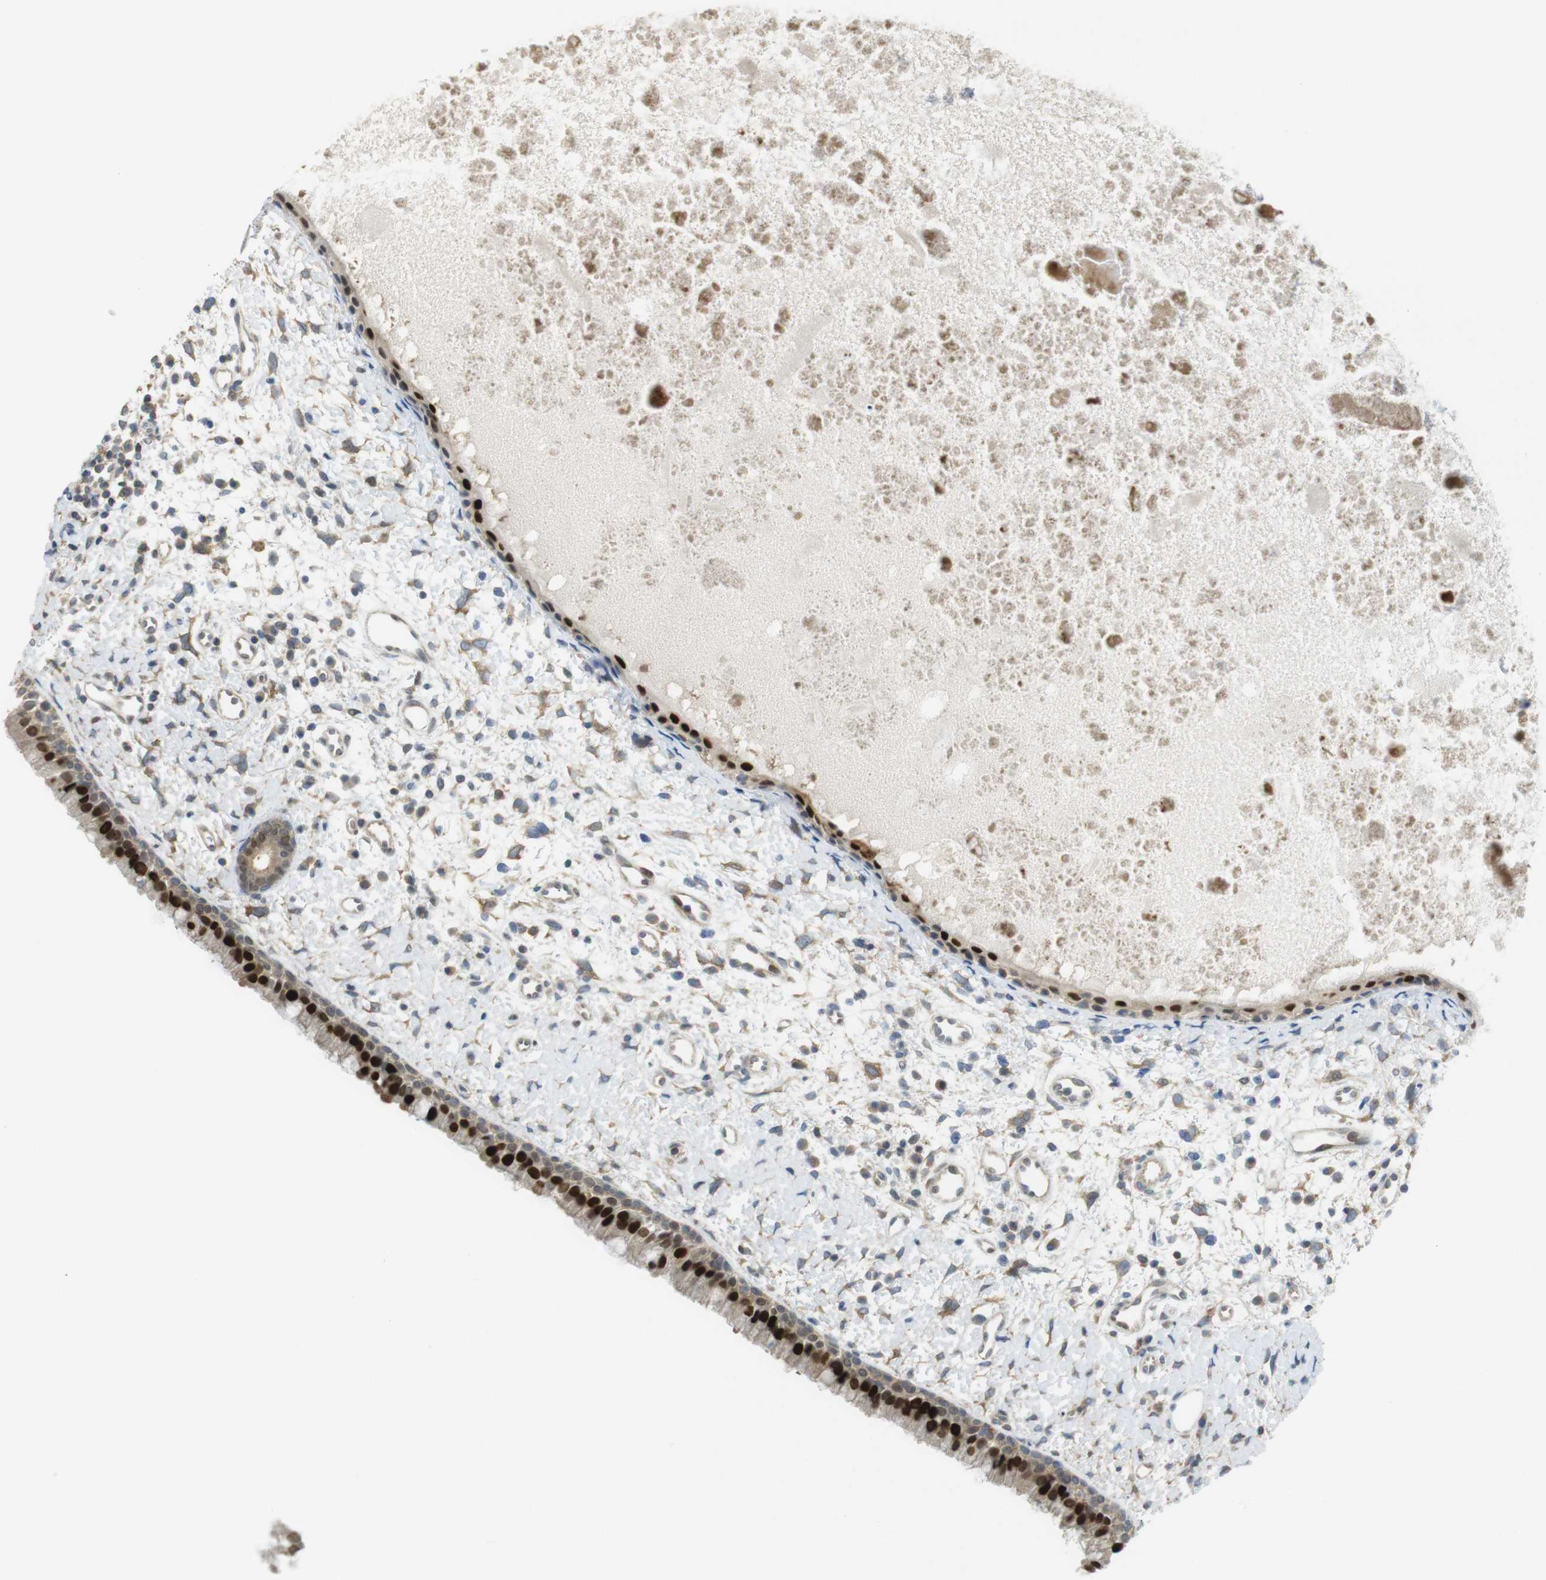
{"staining": {"intensity": "strong", "quantity": ">75%", "location": "cytoplasmic/membranous,nuclear"}, "tissue": "nasopharynx", "cell_type": "Respiratory epithelial cells", "image_type": "normal", "snomed": [{"axis": "morphology", "description": "Normal tissue, NOS"}, {"axis": "topography", "description": "Nasopharynx"}], "caption": "Immunohistochemical staining of benign human nasopharynx demonstrates high levels of strong cytoplasmic/membranous,nuclear staining in approximately >75% of respiratory epithelial cells. The protein is shown in brown color, while the nuclei are stained blue.", "gene": "RCC1", "patient": {"sex": "male", "age": 22}}